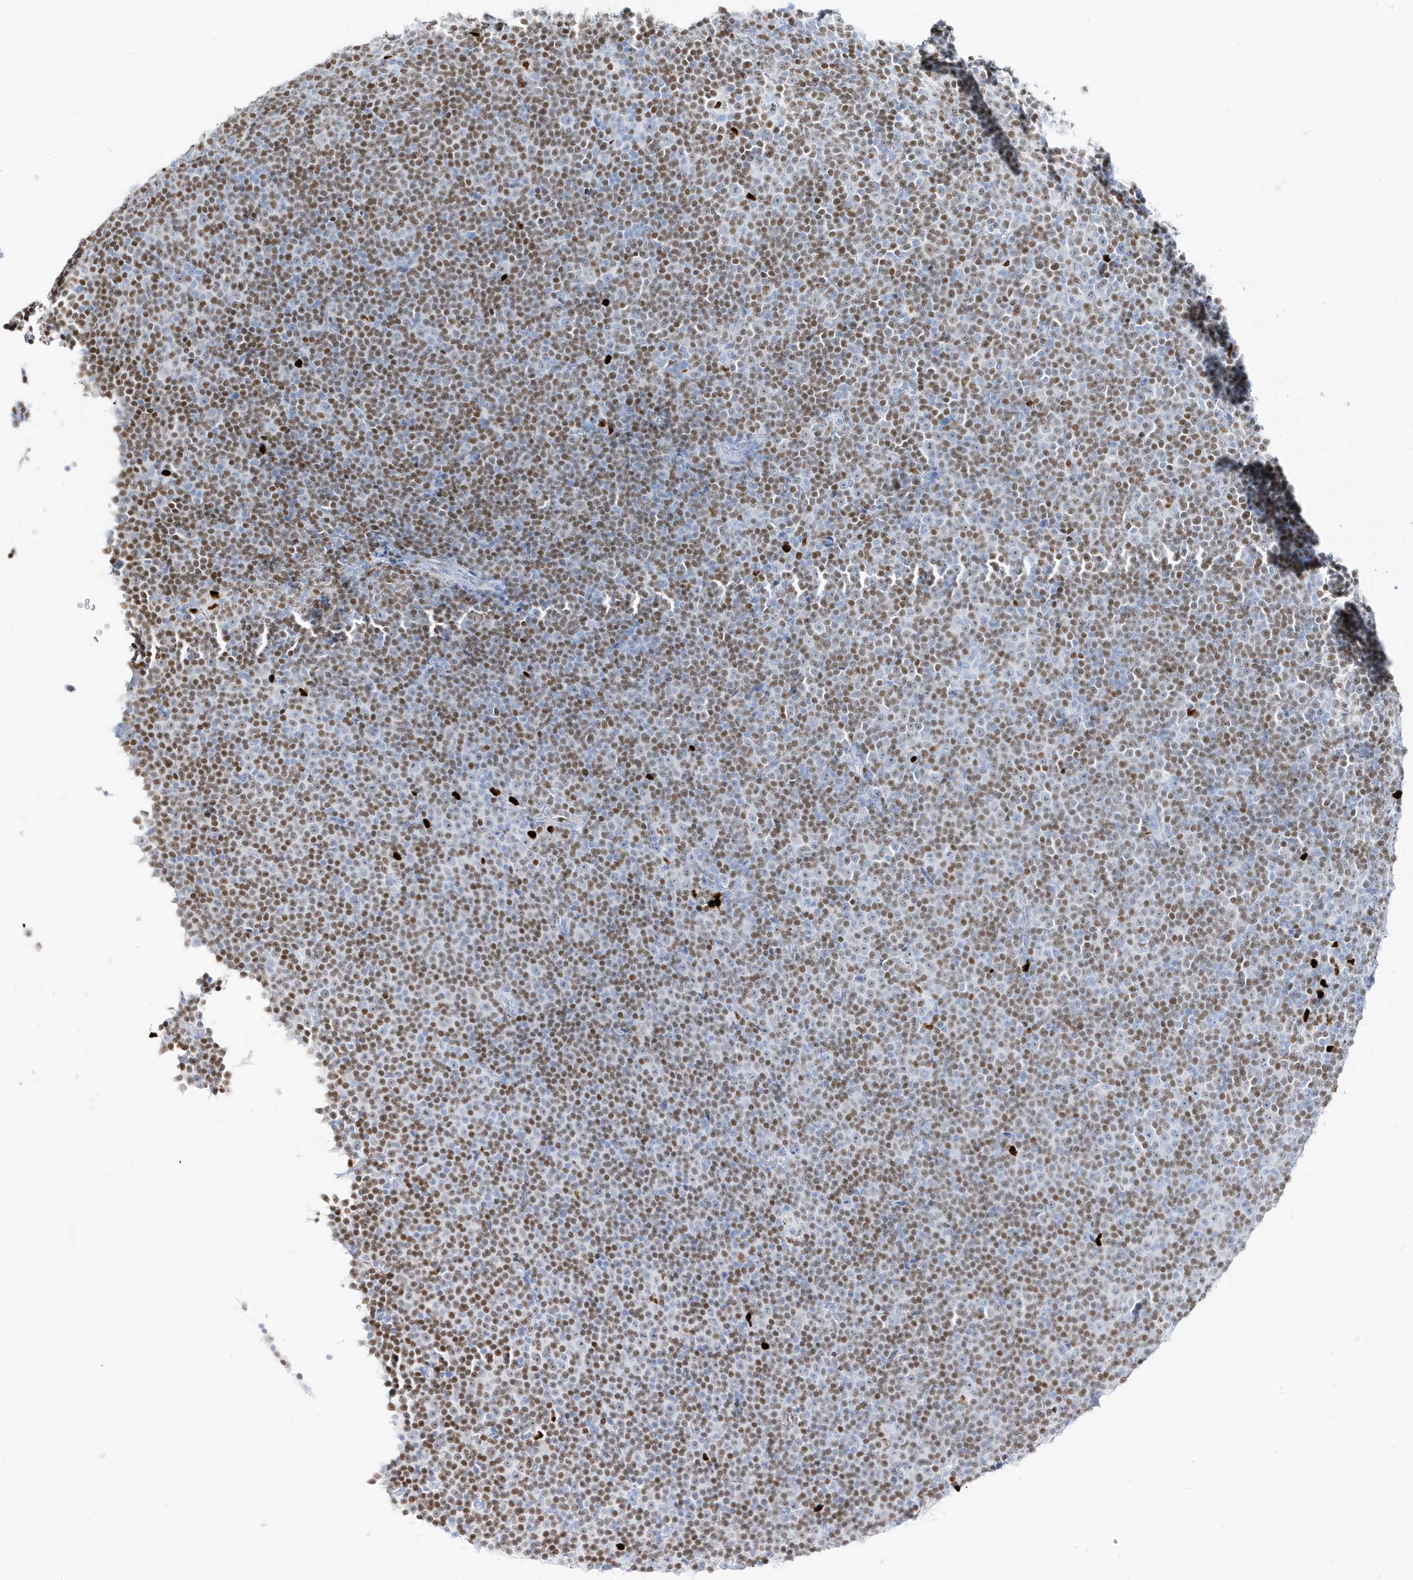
{"staining": {"intensity": "moderate", "quantity": "25%-75%", "location": "nuclear"}, "tissue": "lymphoma", "cell_type": "Tumor cells", "image_type": "cancer", "snomed": [{"axis": "morphology", "description": "Malignant lymphoma, non-Hodgkin's type, Low grade"}, {"axis": "topography", "description": "Lymph node"}], "caption": "Protein positivity by immunohistochemistry (IHC) displays moderate nuclear expression in about 25%-75% of tumor cells in lymphoma.", "gene": "MNDA", "patient": {"sex": "female", "age": 67}}